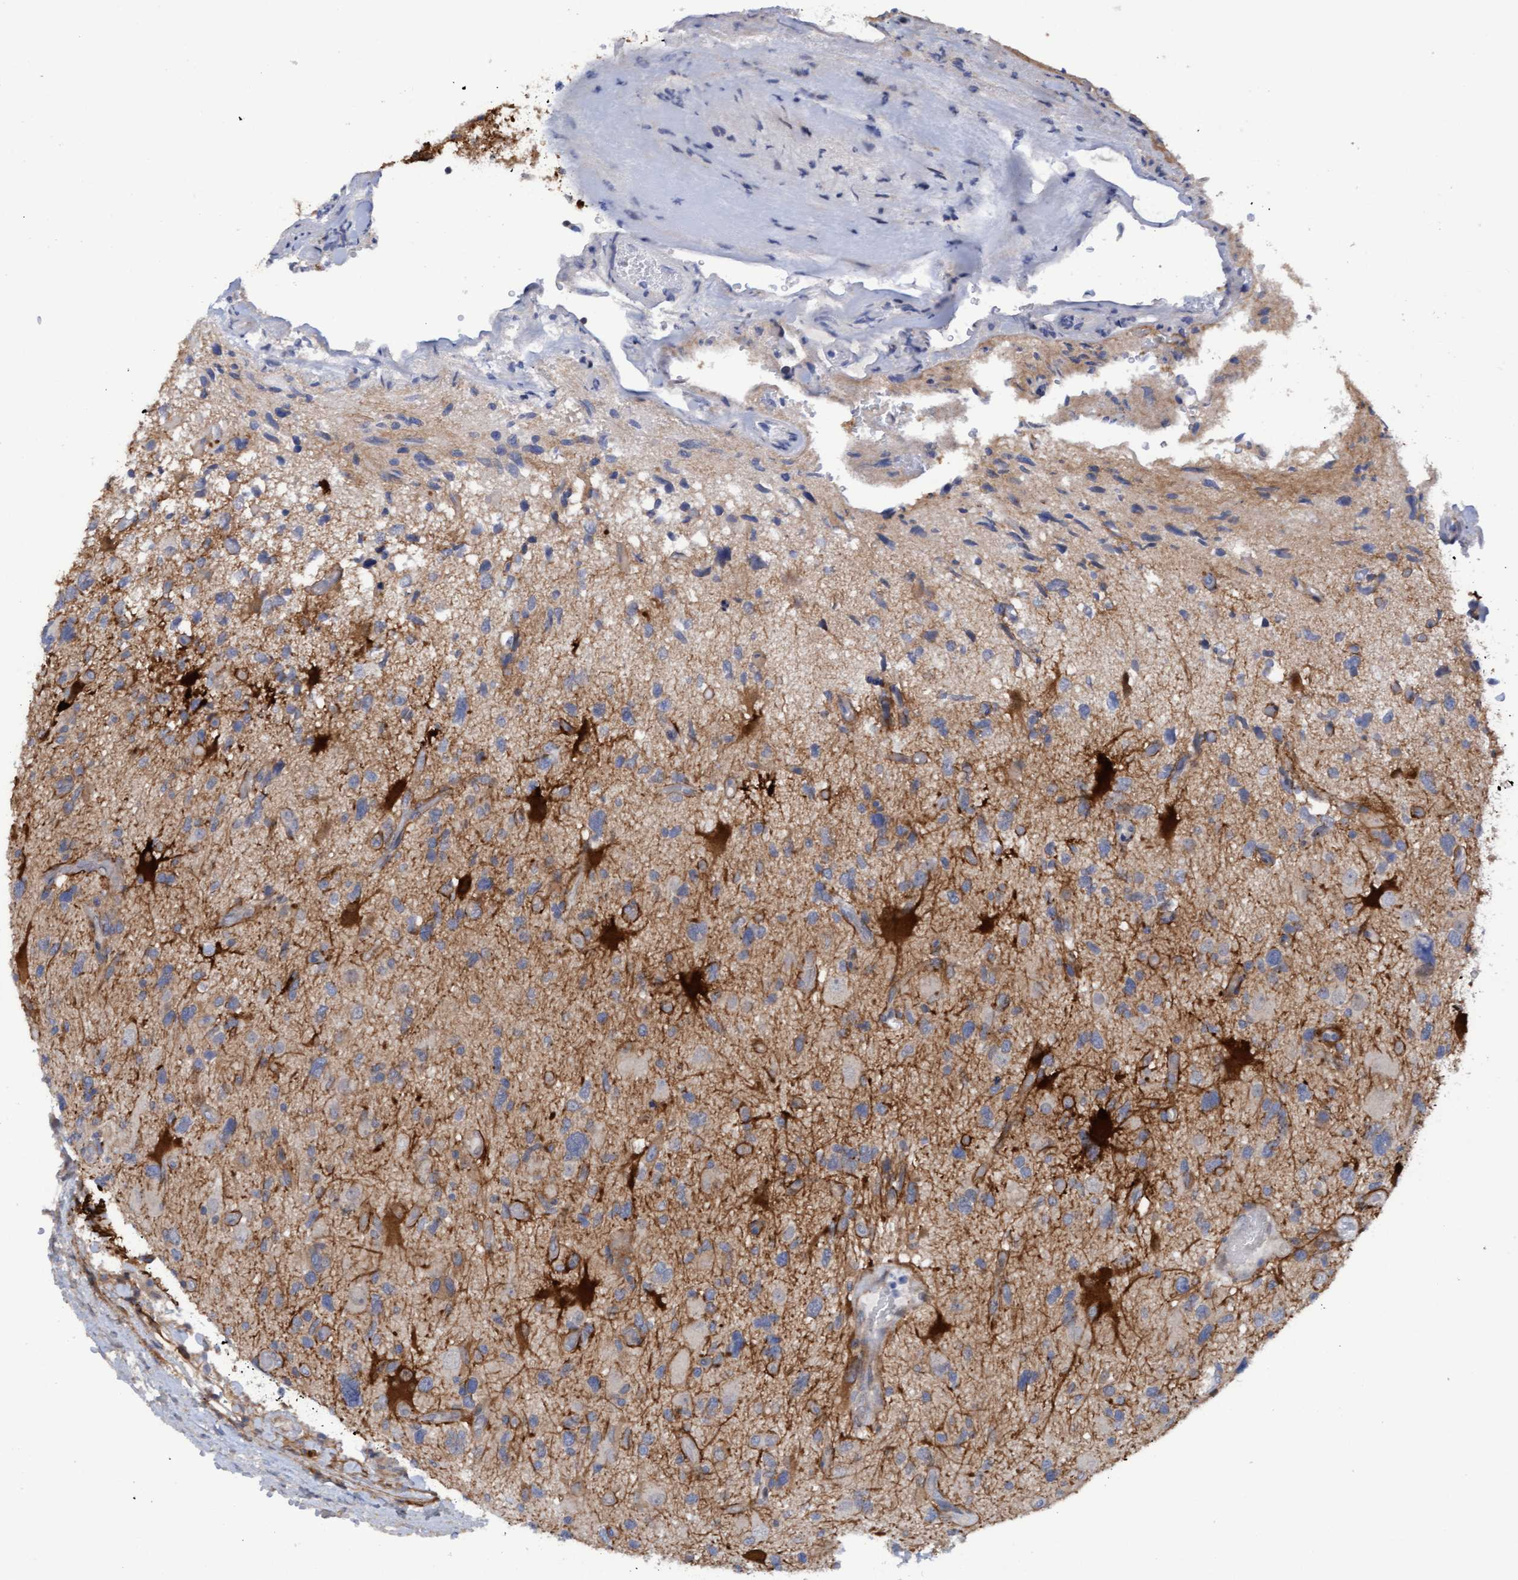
{"staining": {"intensity": "moderate", "quantity": "<25%", "location": "cytoplasmic/membranous"}, "tissue": "glioma", "cell_type": "Tumor cells", "image_type": "cancer", "snomed": [{"axis": "morphology", "description": "Glioma, malignant, High grade"}, {"axis": "topography", "description": "Brain"}], "caption": "IHC of malignant high-grade glioma demonstrates low levels of moderate cytoplasmic/membranous positivity in about <25% of tumor cells.", "gene": "PLCD1", "patient": {"sex": "male", "age": 33}}